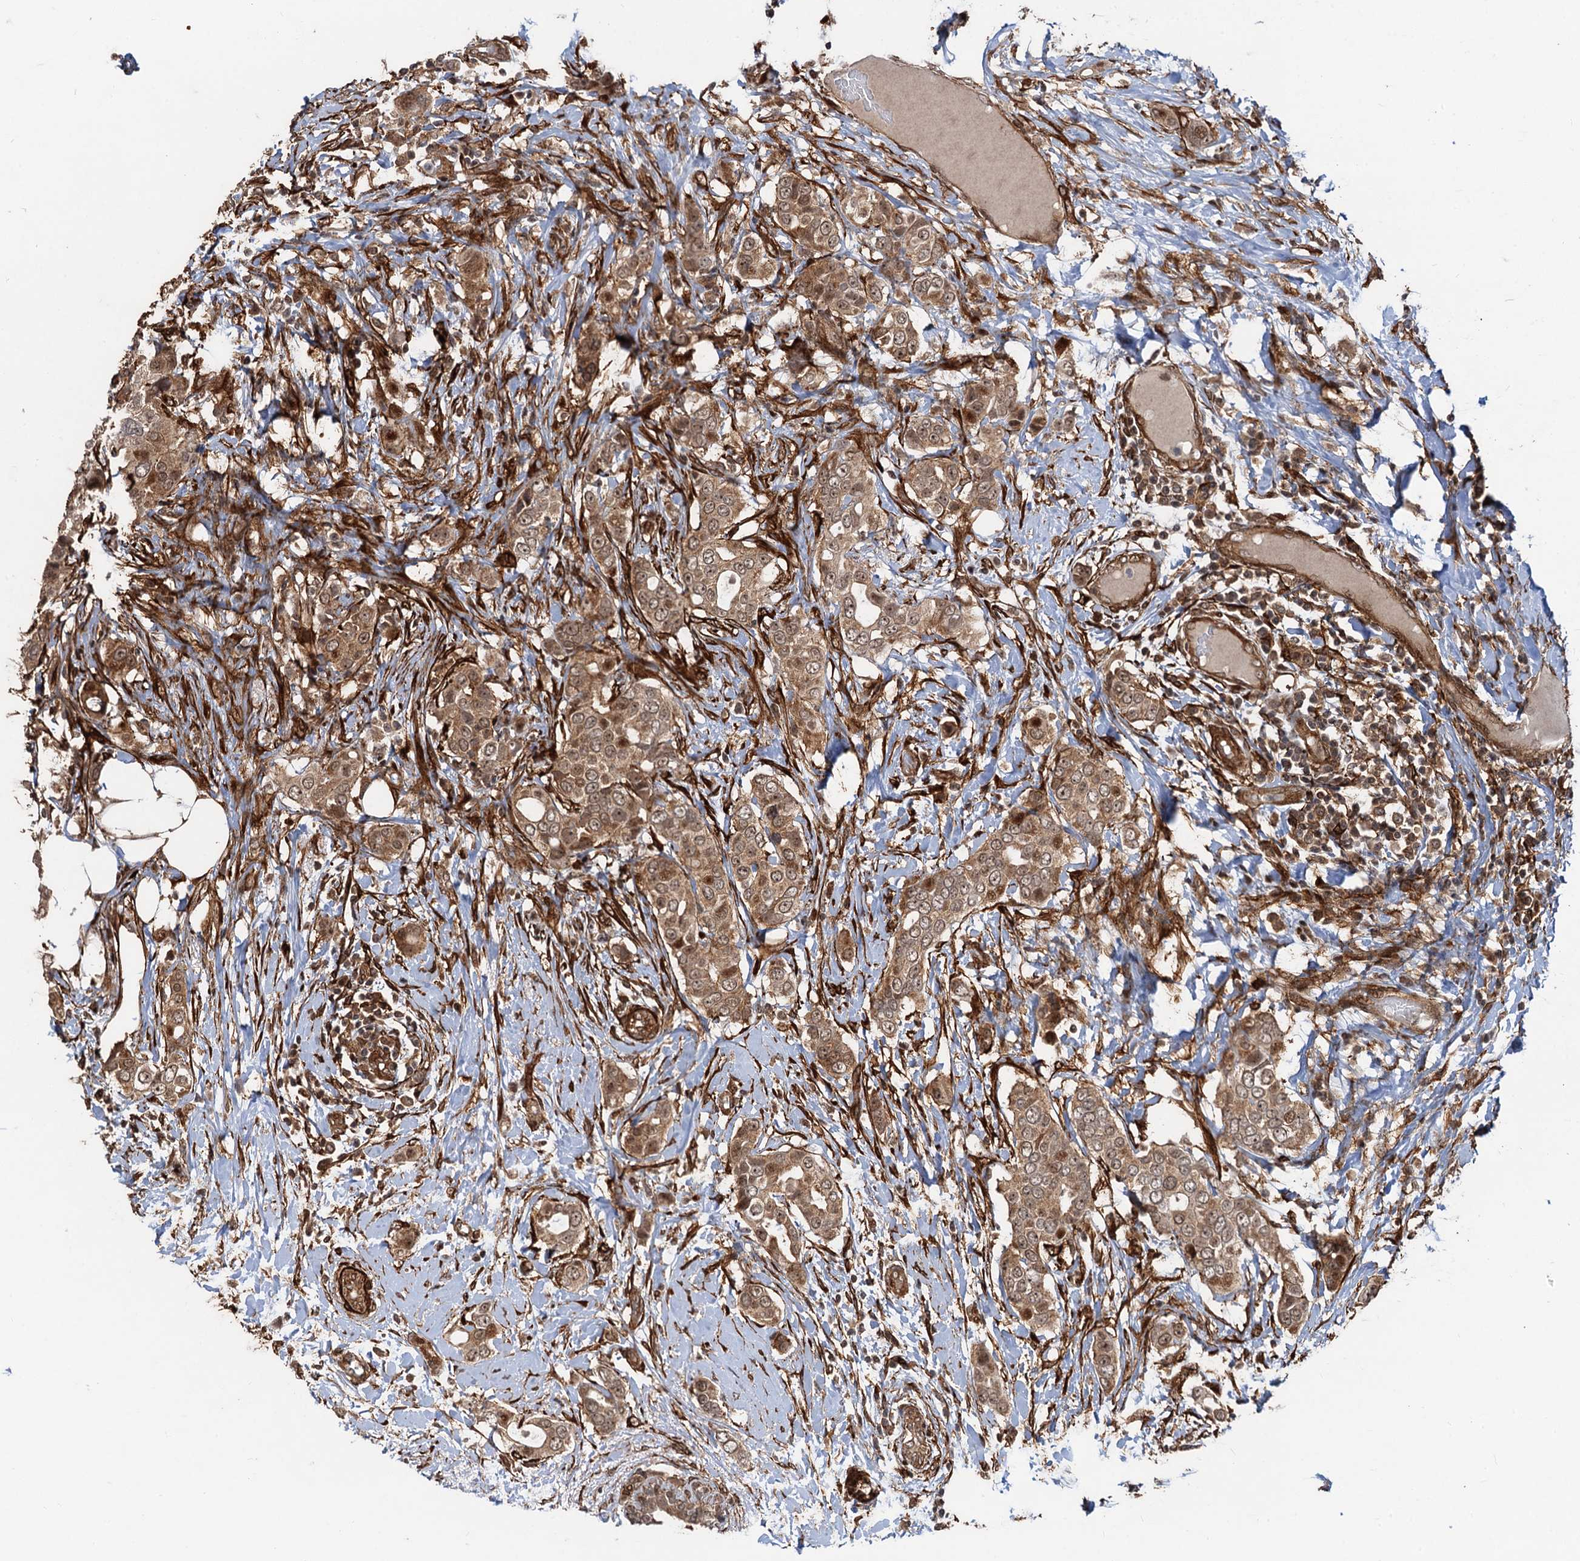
{"staining": {"intensity": "moderate", "quantity": ">75%", "location": "cytoplasmic/membranous,nuclear"}, "tissue": "breast cancer", "cell_type": "Tumor cells", "image_type": "cancer", "snomed": [{"axis": "morphology", "description": "Lobular carcinoma"}, {"axis": "topography", "description": "Breast"}], "caption": "DAB immunohistochemical staining of breast lobular carcinoma demonstrates moderate cytoplasmic/membranous and nuclear protein staining in approximately >75% of tumor cells. (DAB = brown stain, brightfield microscopy at high magnification).", "gene": "SNRNP25", "patient": {"sex": "female", "age": 51}}